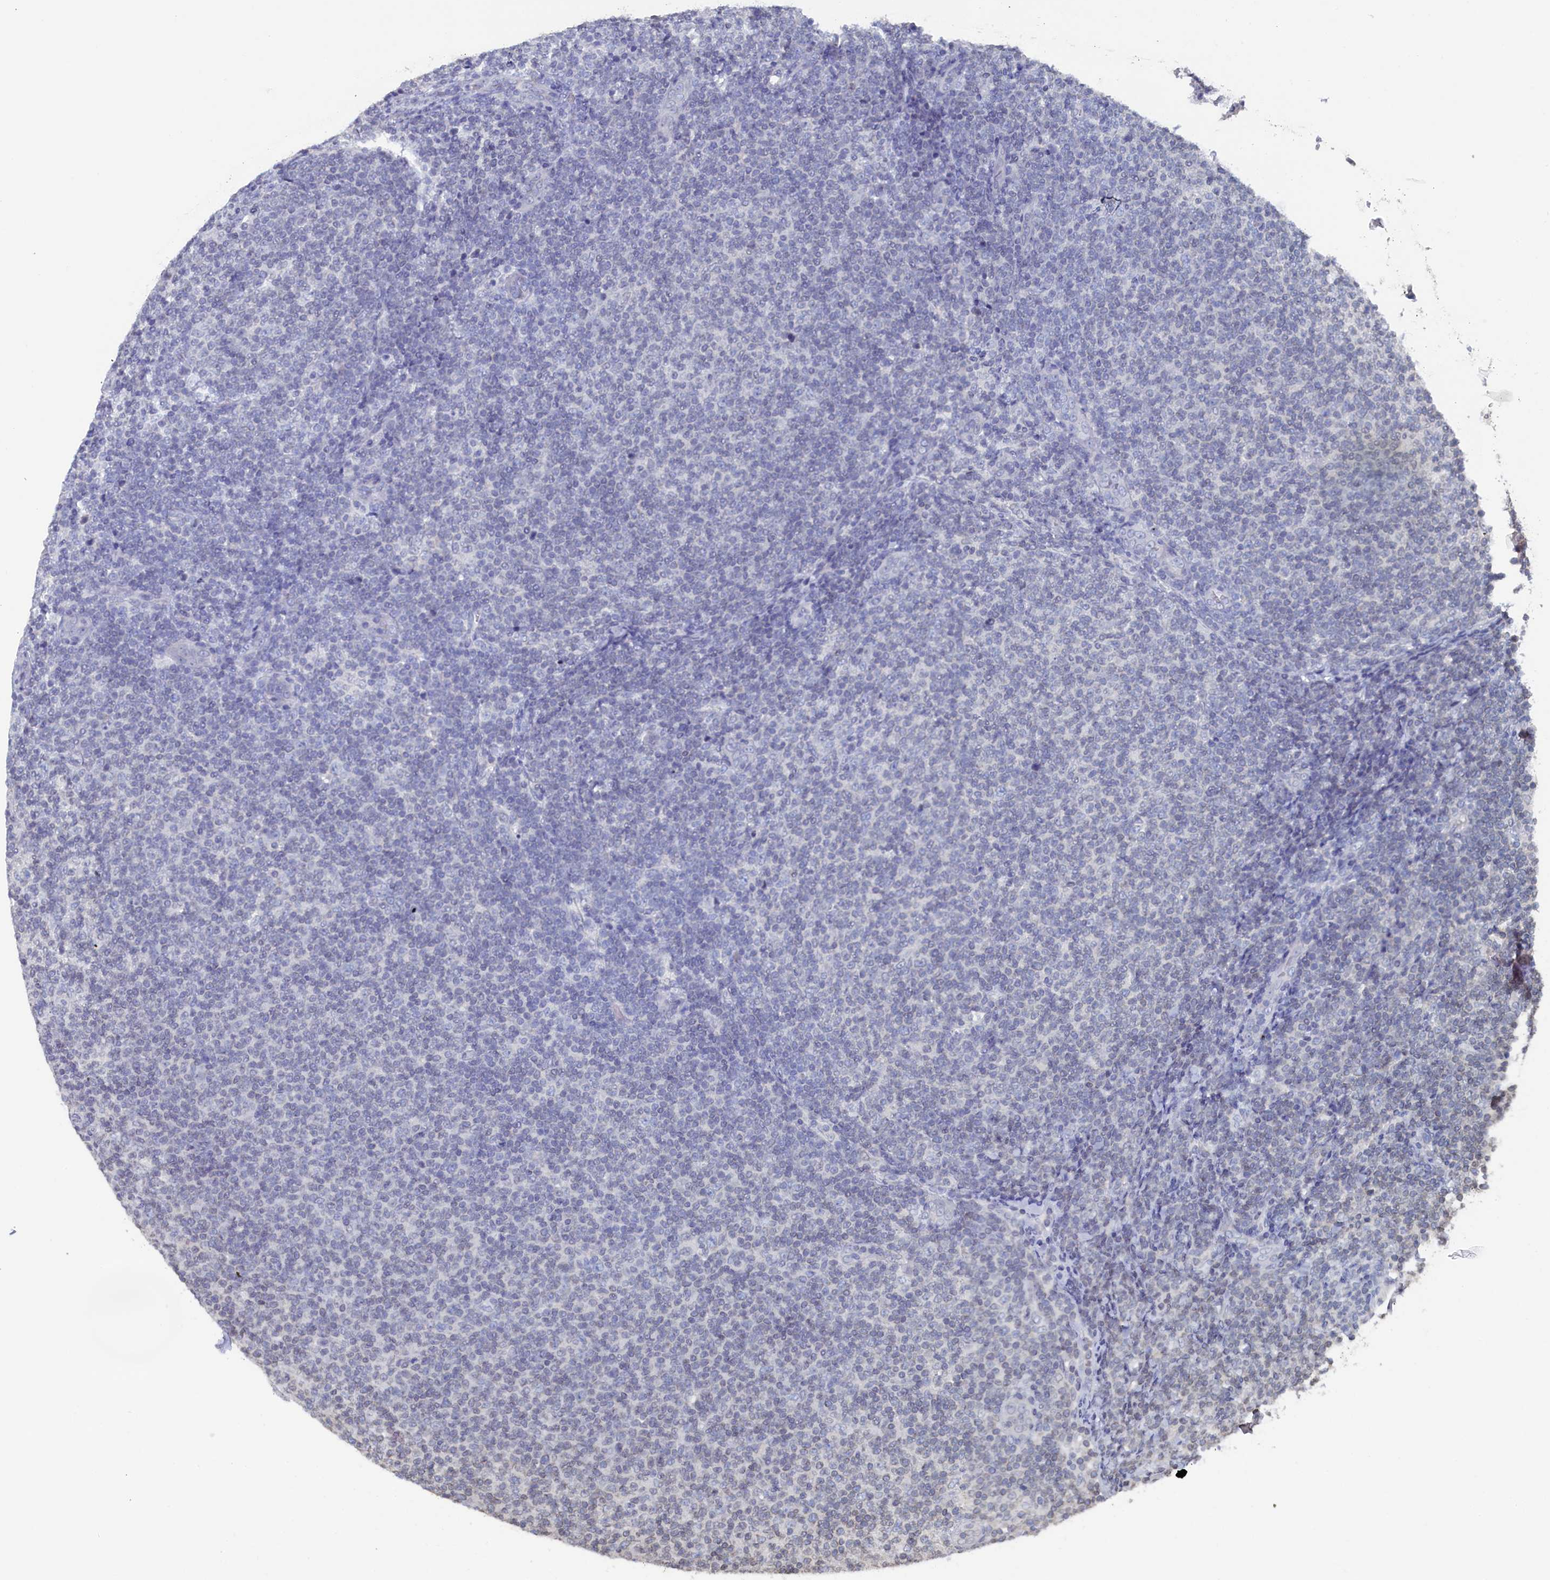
{"staining": {"intensity": "negative", "quantity": "none", "location": "none"}, "tissue": "lymphoma", "cell_type": "Tumor cells", "image_type": "cancer", "snomed": [{"axis": "morphology", "description": "Malignant lymphoma, non-Hodgkin's type, Low grade"}, {"axis": "topography", "description": "Lymph node"}], "caption": "Photomicrograph shows no significant protein positivity in tumor cells of lymphoma.", "gene": "C11orf54", "patient": {"sex": "male", "age": 66}}